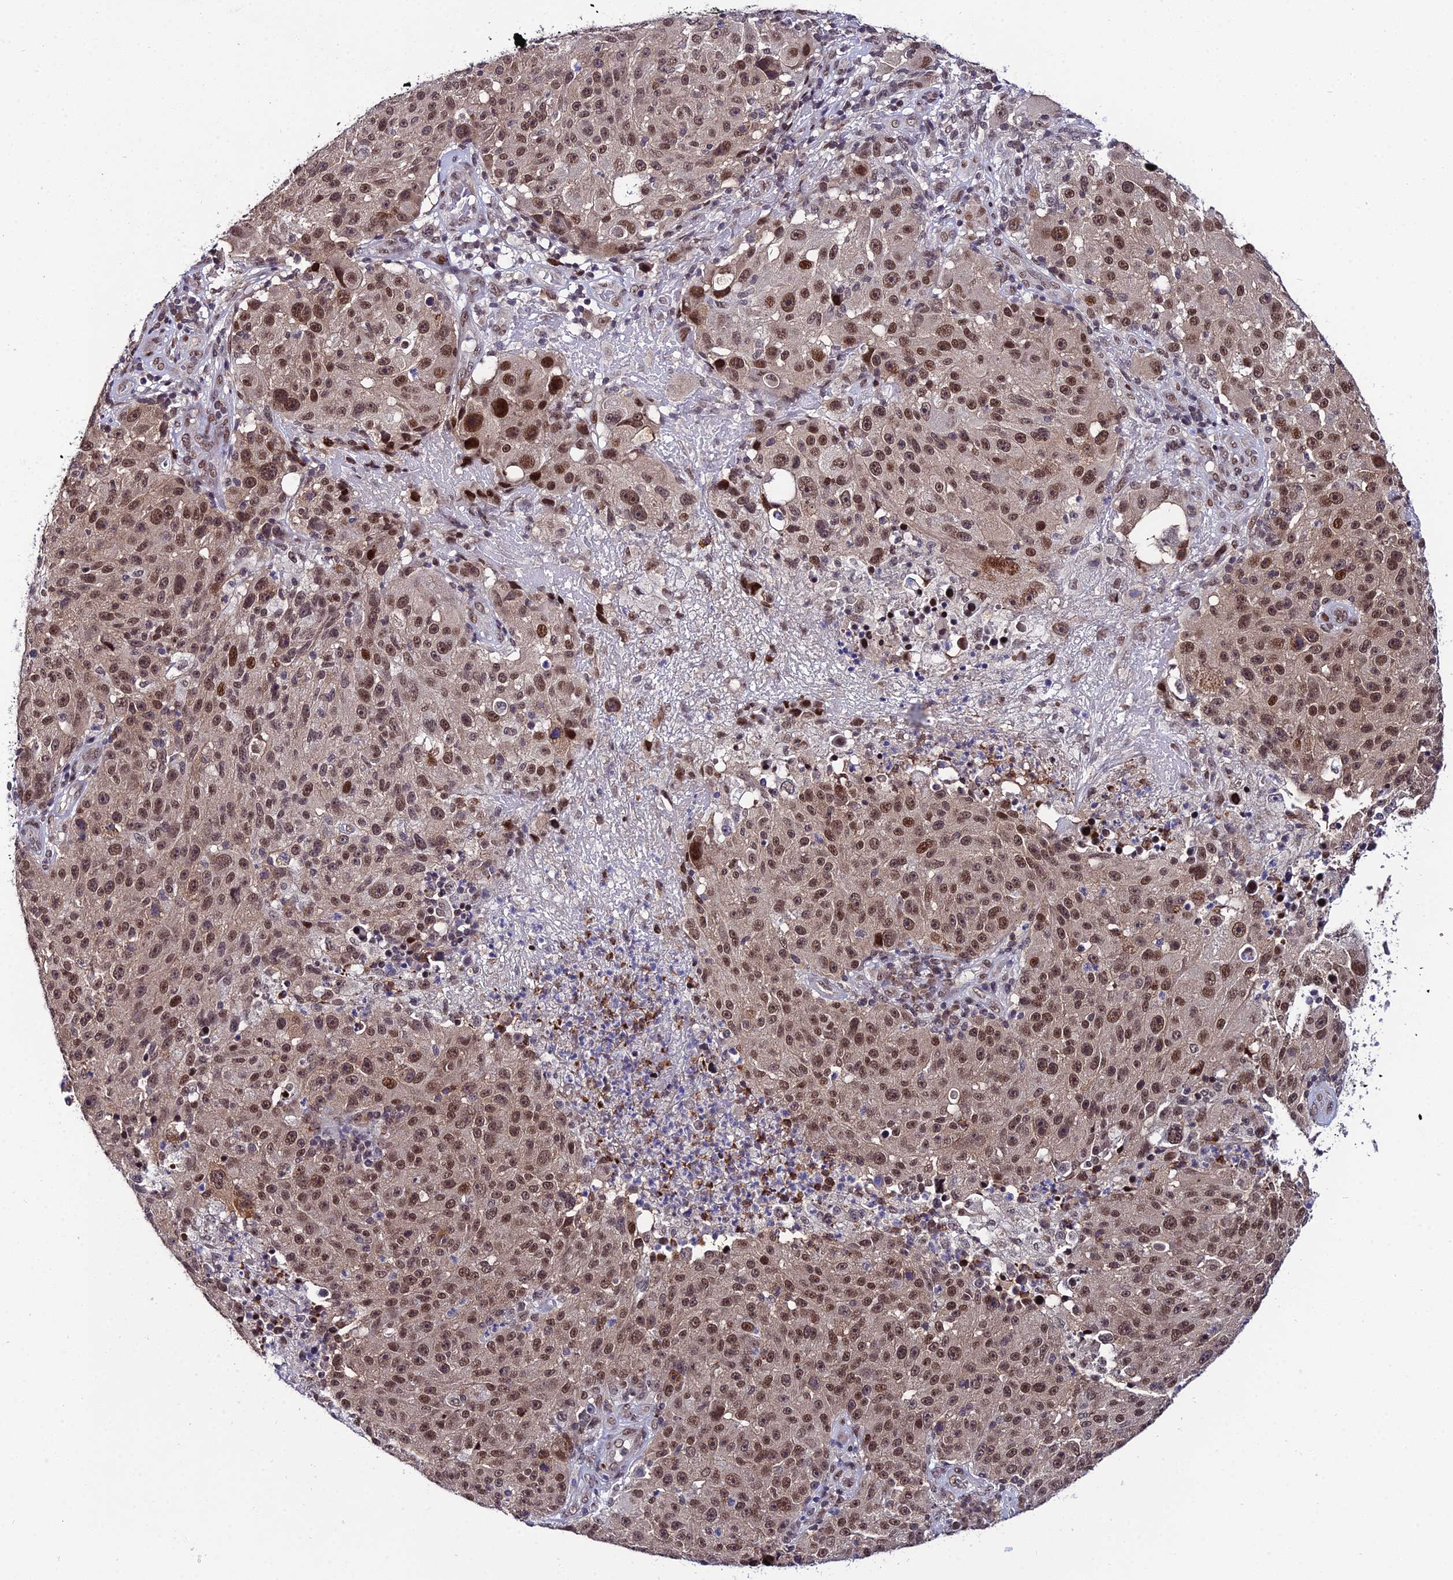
{"staining": {"intensity": "moderate", "quantity": ">75%", "location": "nuclear"}, "tissue": "melanoma", "cell_type": "Tumor cells", "image_type": "cancer", "snomed": [{"axis": "morphology", "description": "Malignant melanoma, NOS"}, {"axis": "topography", "description": "Skin"}], "caption": "This is a micrograph of IHC staining of malignant melanoma, which shows moderate staining in the nuclear of tumor cells.", "gene": "SYT15", "patient": {"sex": "male", "age": 53}}